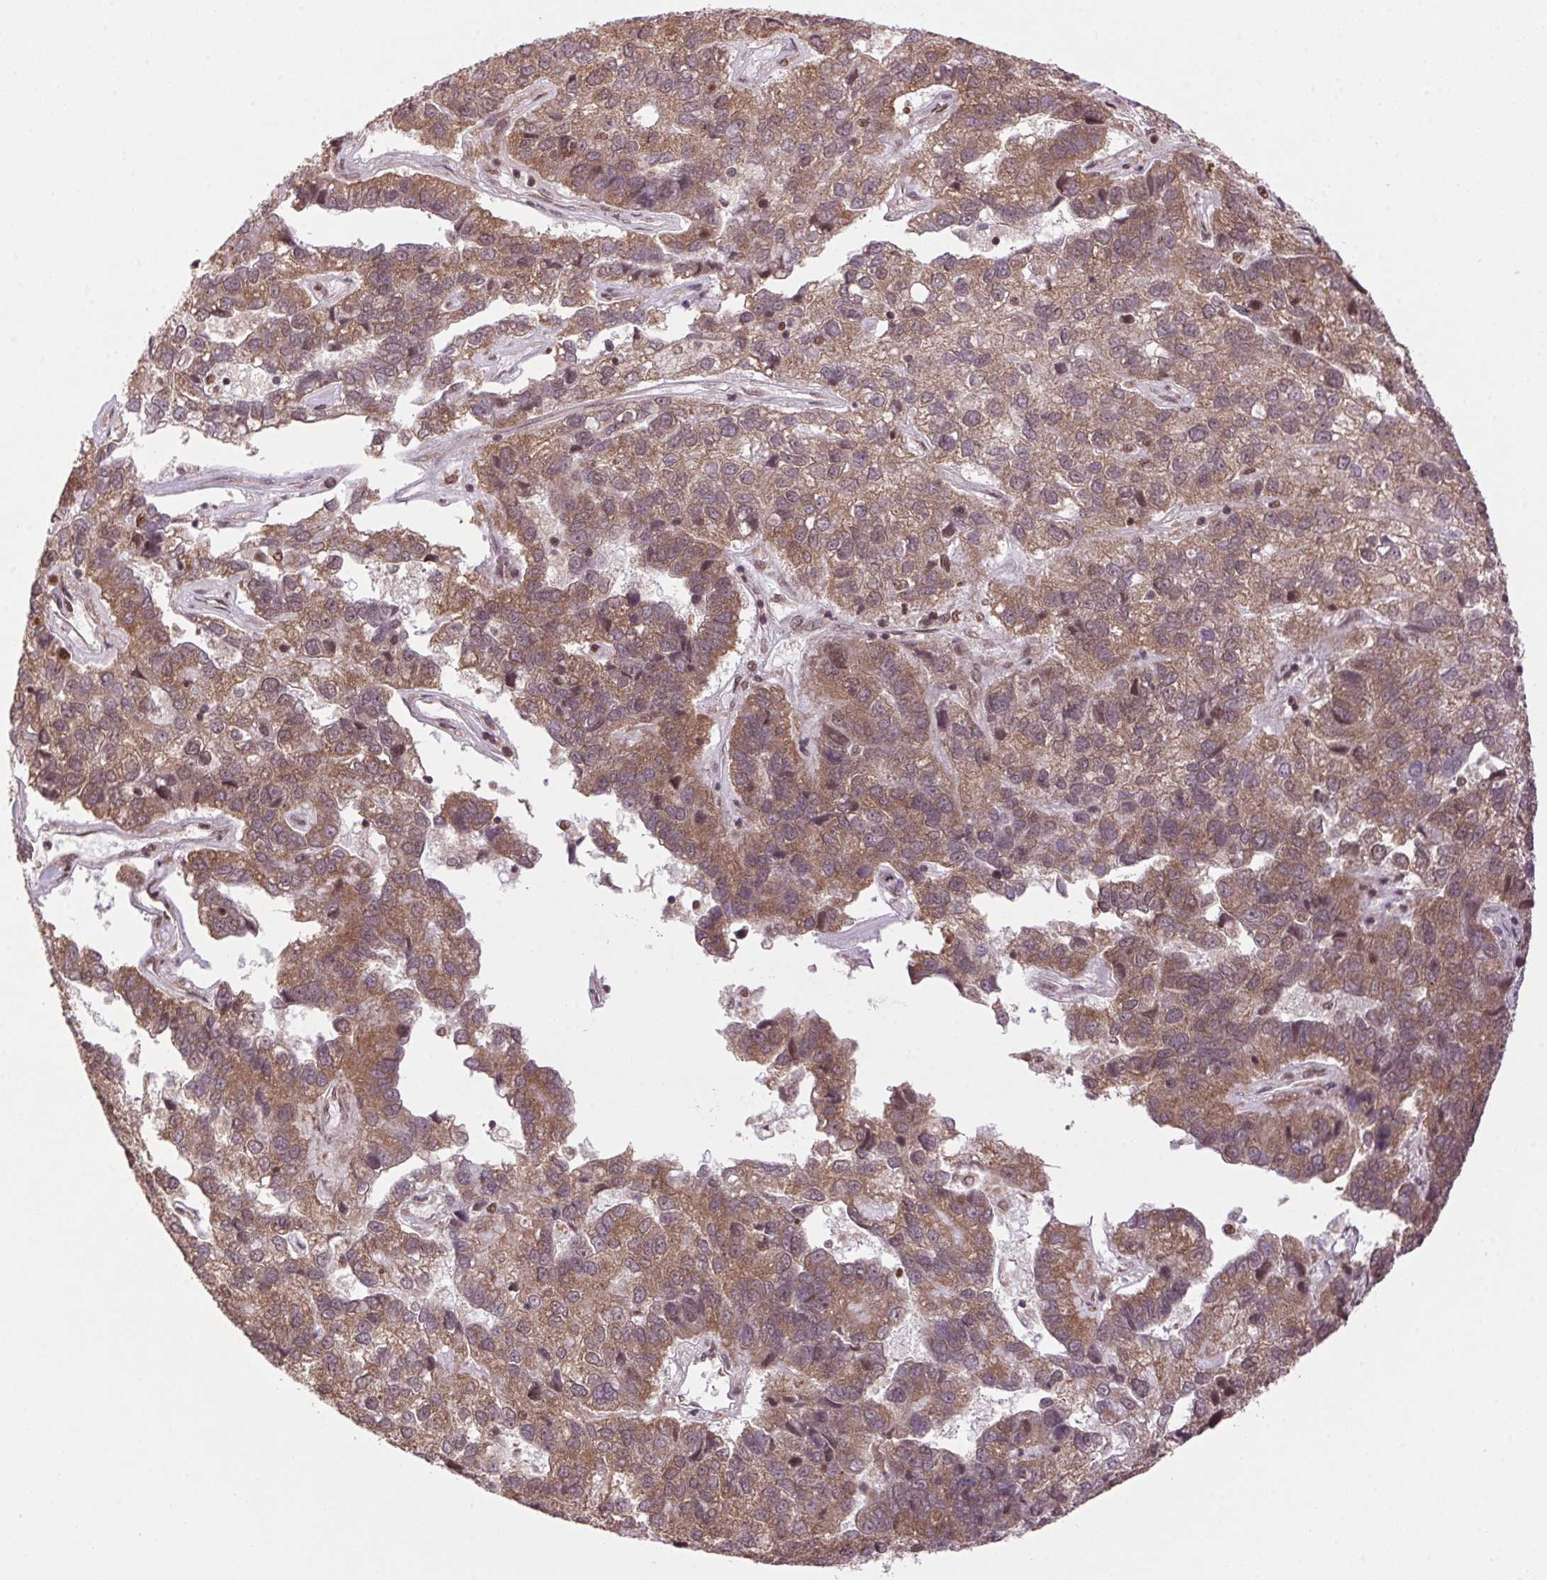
{"staining": {"intensity": "moderate", "quantity": ">75%", "location": "cytoplasmic/membranous,nuclear"}, "tissue": "pancreatic cancer", "cell_type": "Tumor cells", "image_type": "cancer", "snomed": [{"axis": "morphology", "description": "Adenocarcinoma, NOS"}, {"axis": "topography", "description": "Pancreas"}], "caption": "Immunohistochemical staining of pancreatic adenocarcinoma demonstrates medium levels of moderate cytoplasmic/membranous and nuclear protein staining in about >75% of tumor cells. (Stains: DAB in brown, nuclei in blue, Microscopy: brightfield microscopy at high magnification).", "gene": "ZNF207", "patient": {"sex": "female", "age": 61}}